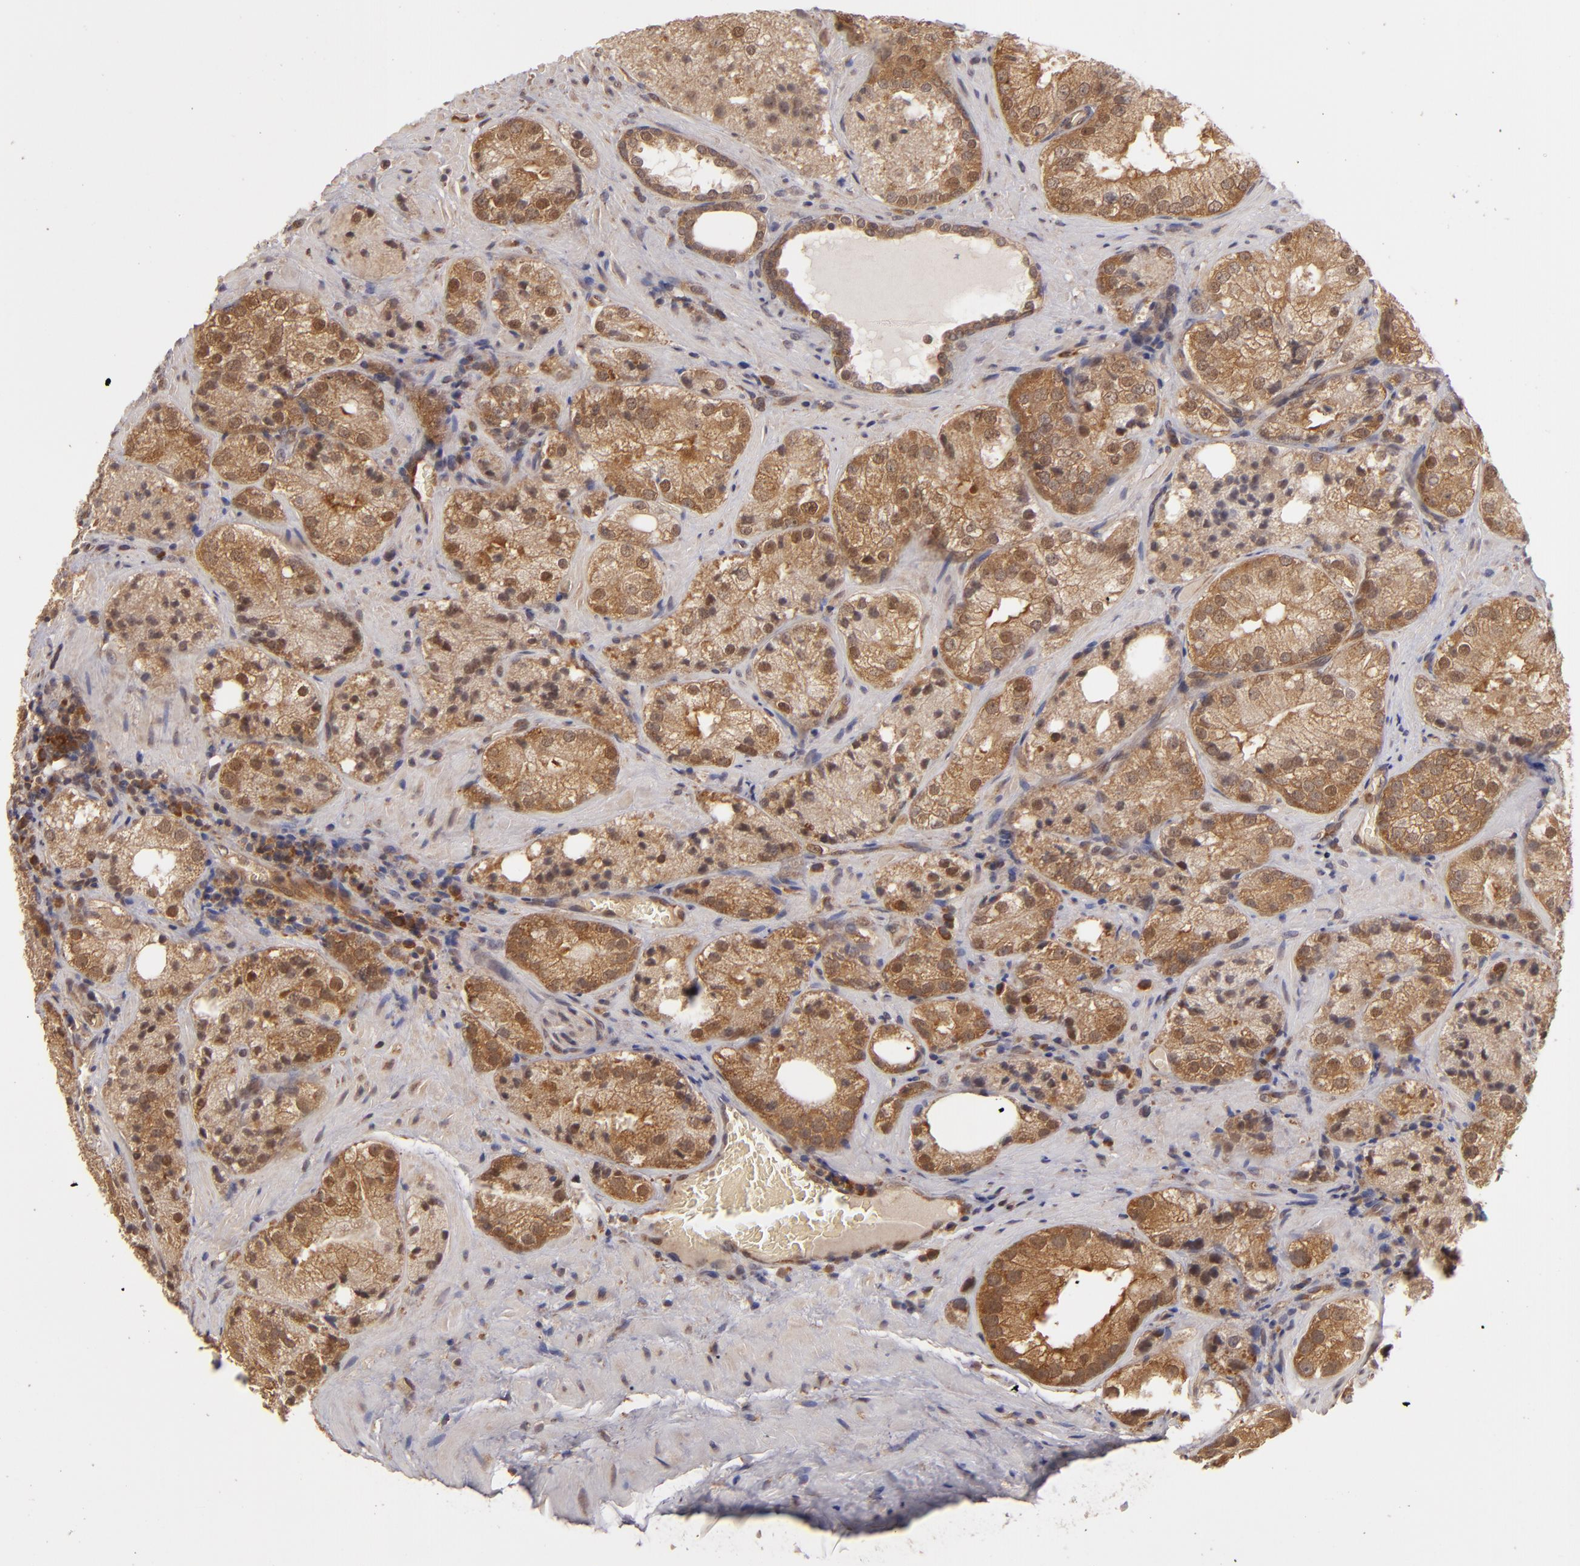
{"staining": {"intensity": "moderate", "quantity": ">75%", "location": "cytoplasmic/membranous"}, "tissue": "prostate cancer", "cell_type": "Tumor cells", "image_type": "cancer", "snomed": [{"axis": "morphology", "description": "Adenocarcinoma, Low grade"}, {"axis": "topography", "description": "Prostate"}], "caption": "The photomicrograph exhibits immunohistochemical staining of adenocarcinoma (low-grade) (prostate). There is moderate cytoplasmic/membranous expression is present in about >75% of tumor cells. (DAB = brown stain, brightfield microscopy at high magnification).", "gene": "MAPK3", "patient": {"sex": "male", "age": 60}}